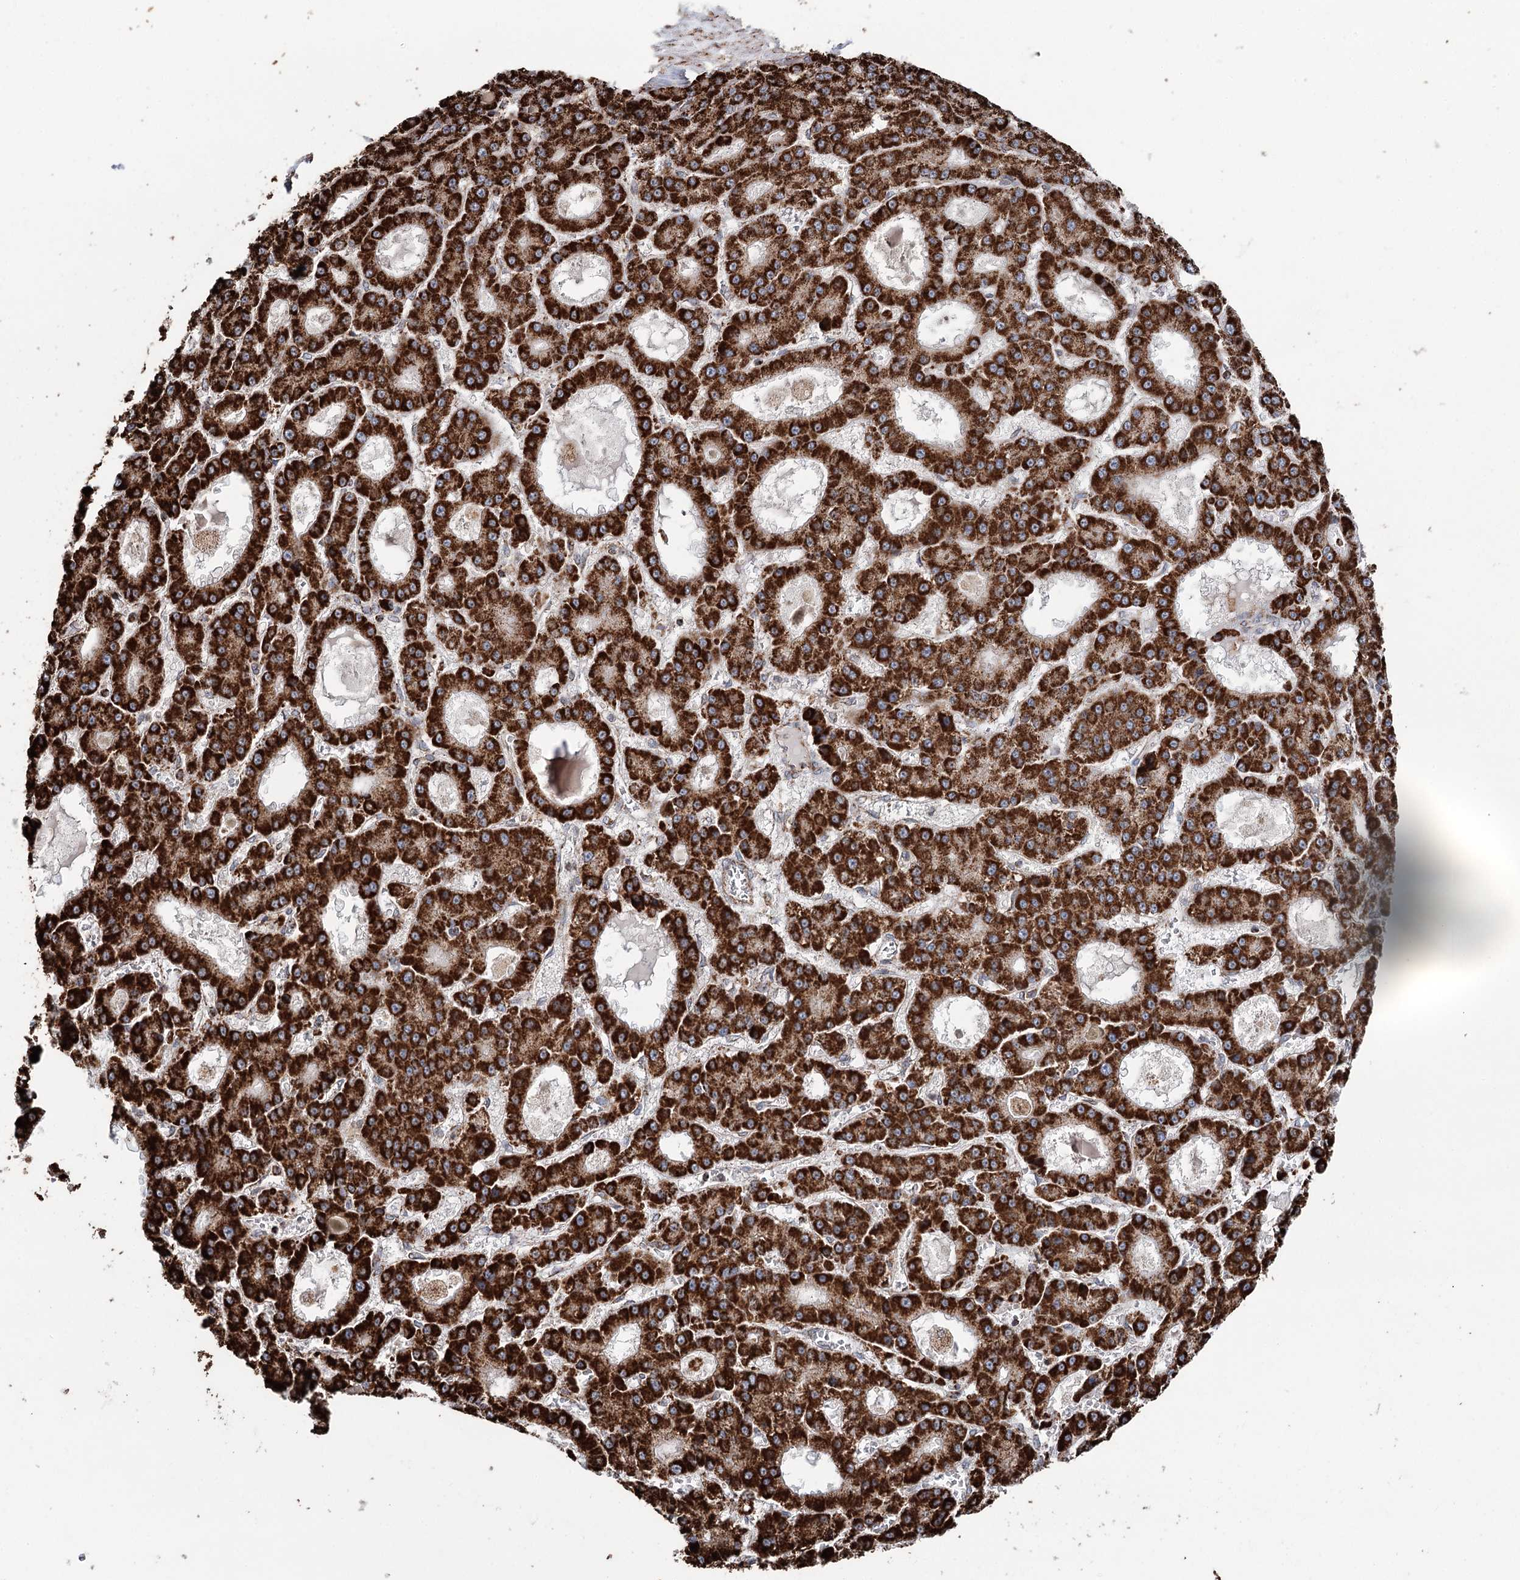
{"staining": {"intensity": "strong", "quantity": ">75%", "location": "cytoplasmic/membranous"}, "tissue": "liver cancer", "cell_type": "Tumor cells", "image_type": "cancer", "snomed": [{"axis": "morphology", "description": "Carcinoma, Hepatocellular, NOS"}, {"axis": "topography", "description": "Liver"}], "caption": "Human liver hepatocellular carcinoma stained for a protein (brown) reveals strong cytoplasmic/membranous positive expression in about >75% of tumor cells.", "gene": "APH1A", "patient": {"sex": "male", "age": 70}}